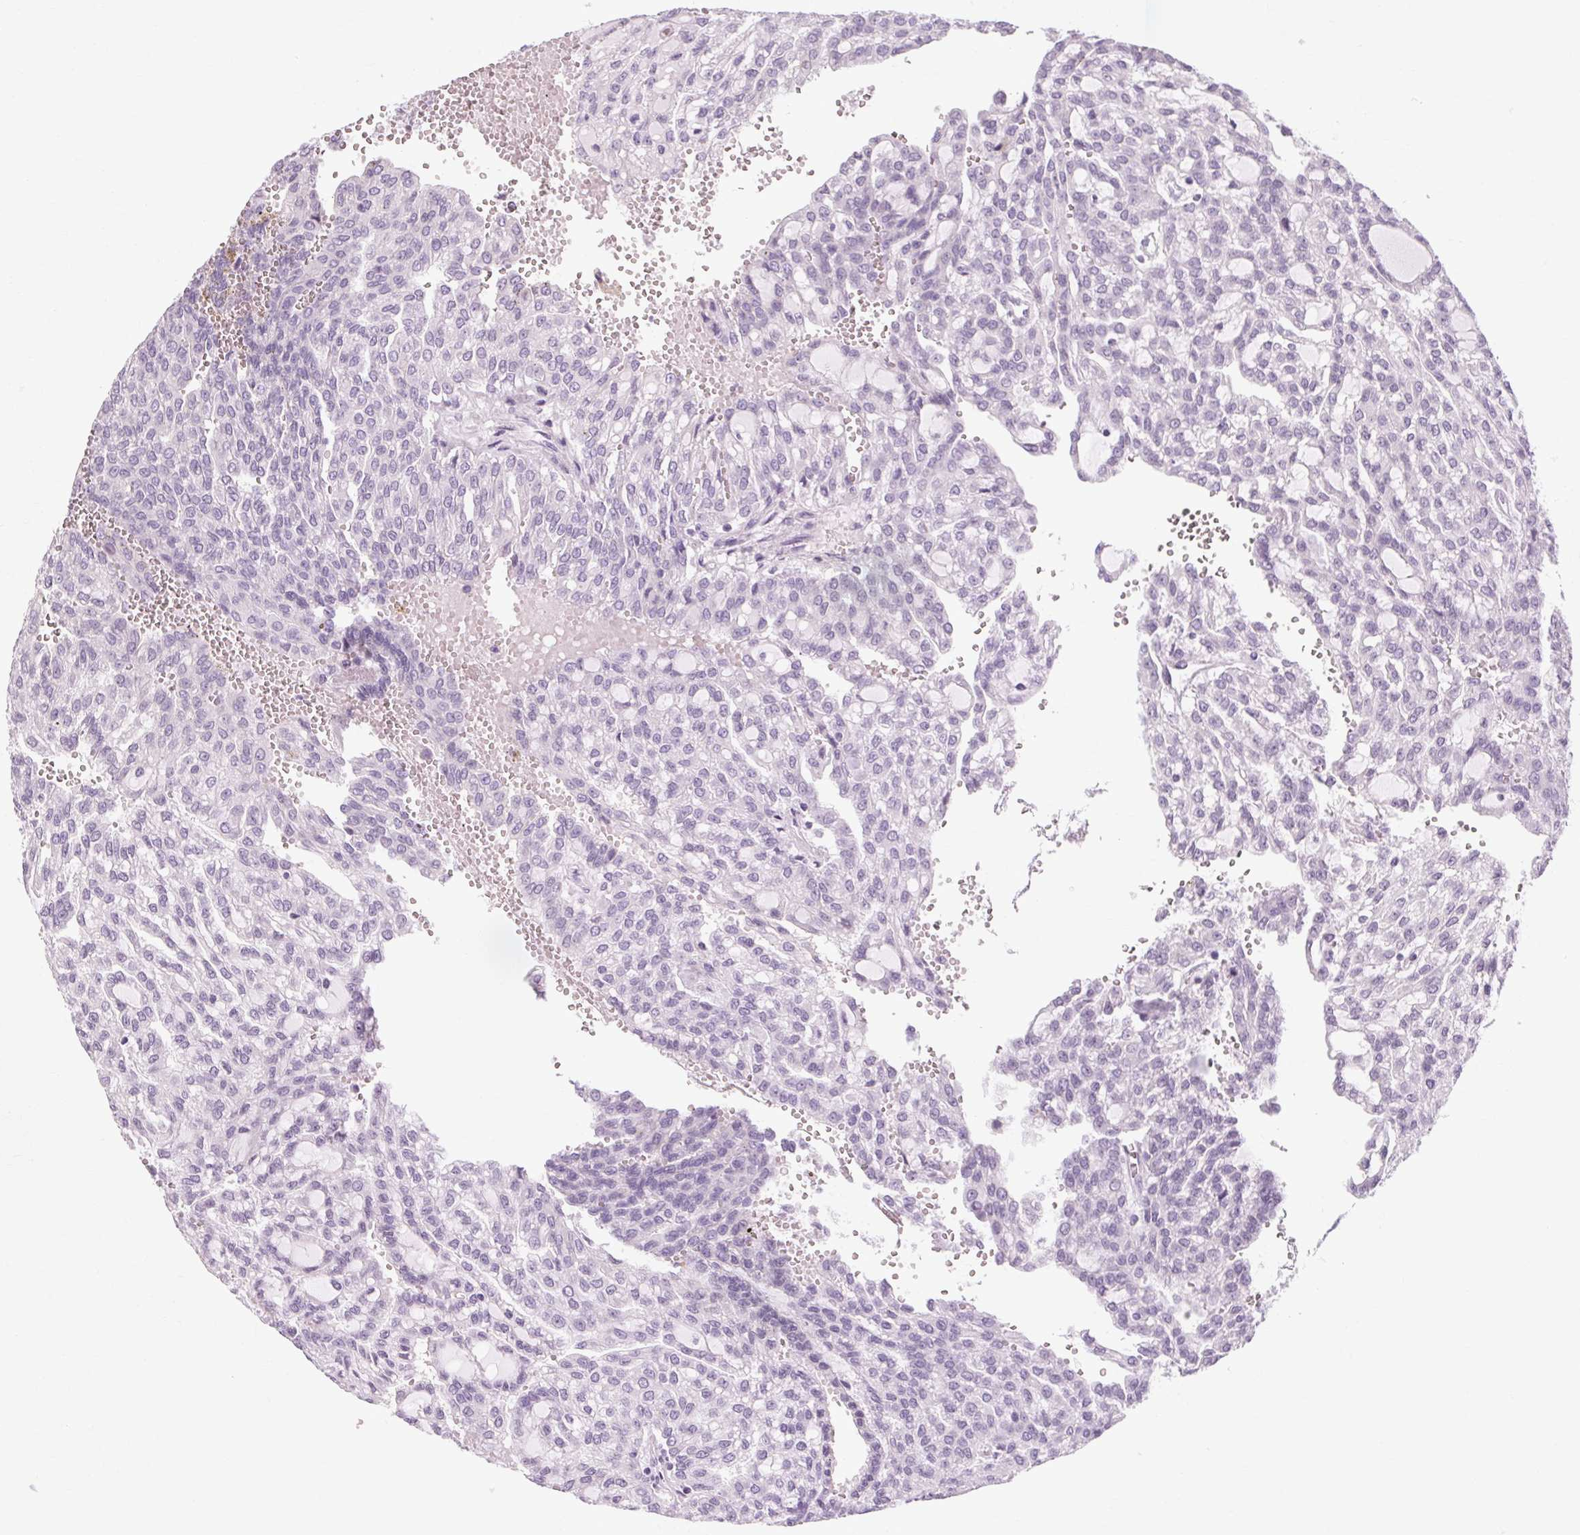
{"staining": {"intensity": "negative", "quantity": "none", "location": "none"}, "tissue": "renal cancer", "cell_type": "Tumor cells", "image_type": "cancer", "snomed": [{"axis": "morphology", "description": "Adenocarcinoma, NOS"}, {"axis": "topography", "description": "Kidney"}], "caption": "Human renal adenocarcinoma stained for a protein using immunohistochemistry (IHC) displays no expression in tumor cells.", "gene": "POMC", "patient": {"sex": "male", "age": 63}}